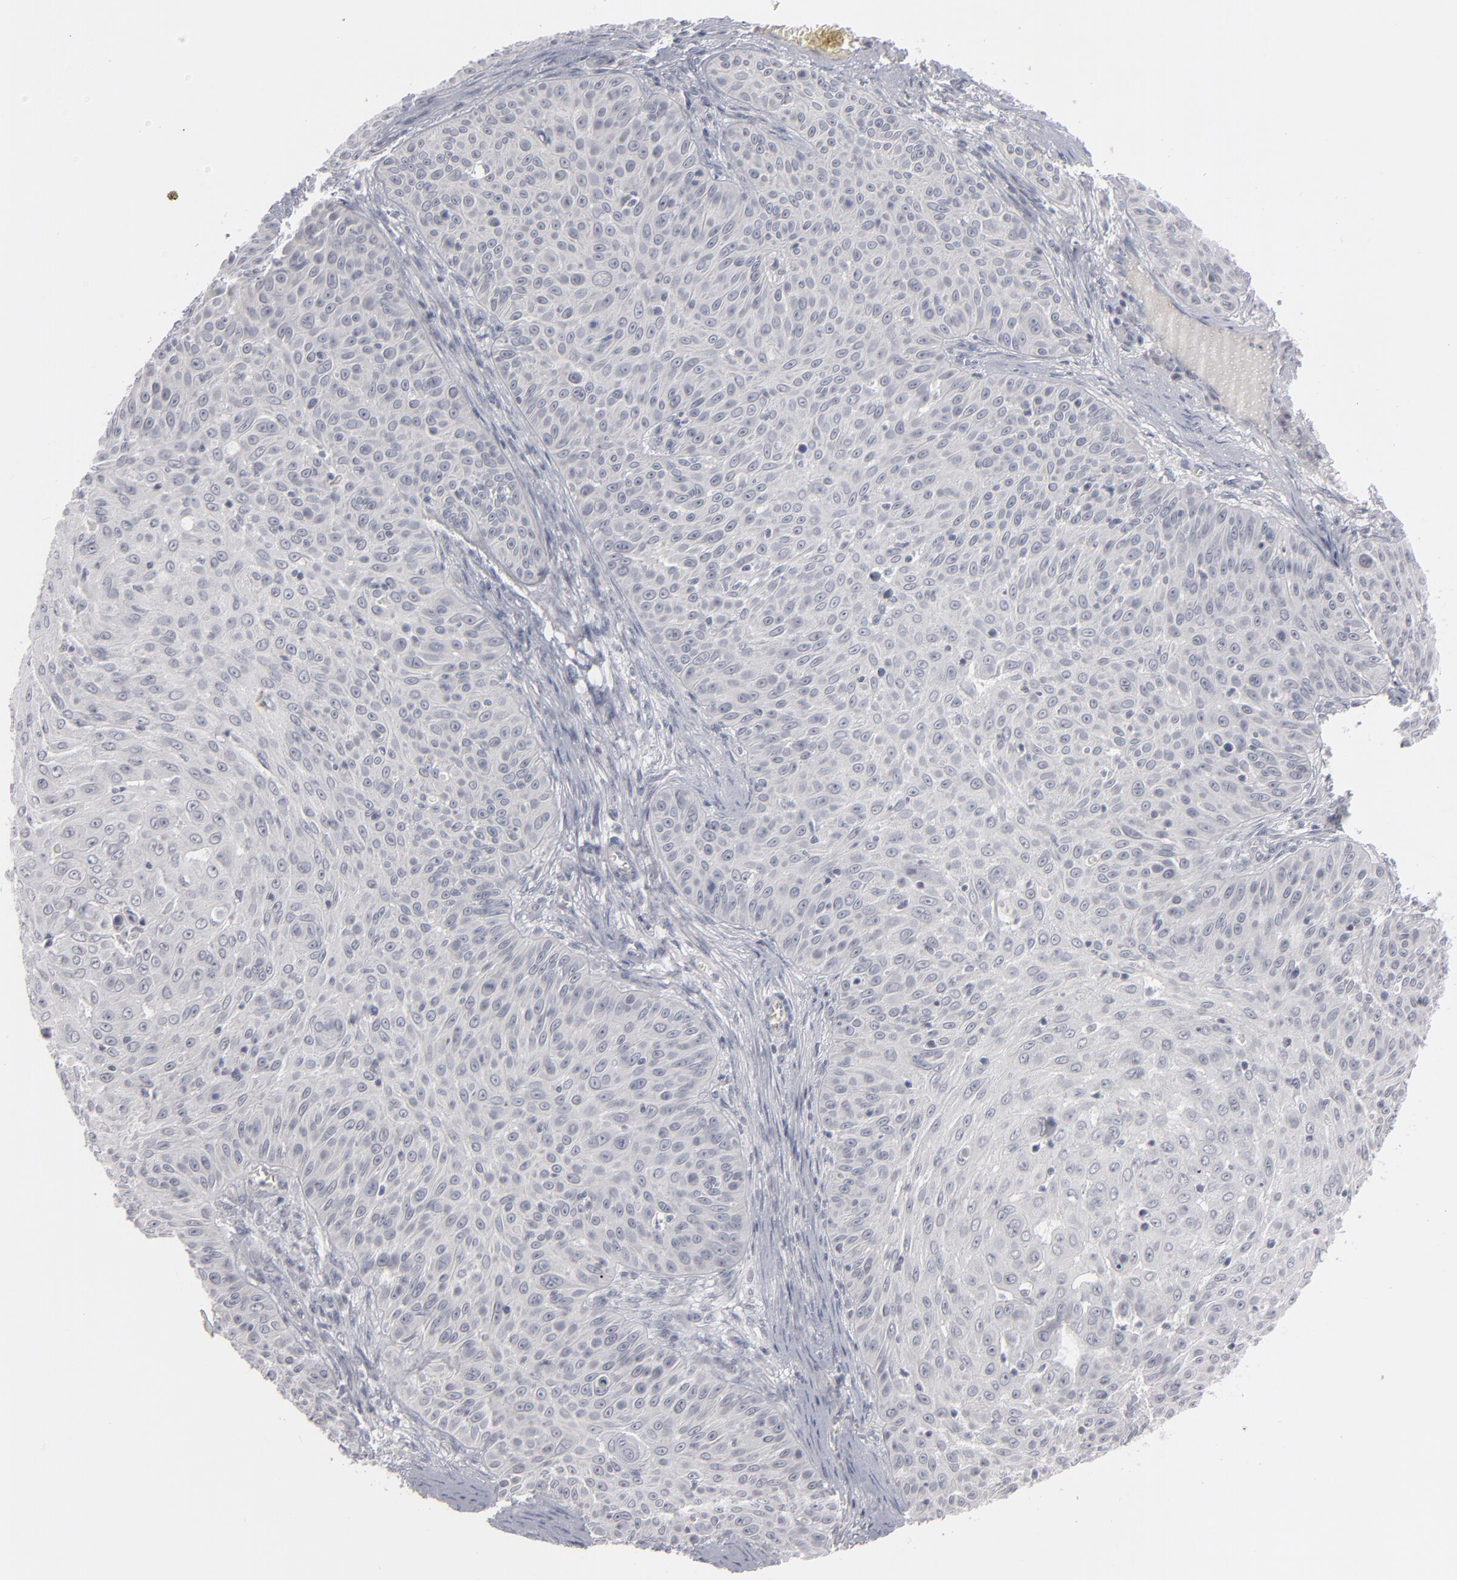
{"staining": {"intensity": "negative", "quantity": "none", "location": "none"}, "tissue": "skin cancer", "cell_type": "Tumor cells", "image_type": "cancer", "snomed": [{"axis": "morphology", "description": "Squamous cell carcinoma, NOS"}, {"axis": "topography", "description": "Skin"}], "caption": "A high-resolution micrograph shows immunohistochemistry (IHC) staining of skin cancer (squamous cell carcinoma), which exhibits no significant positivity in tumor cells.", "gene": "KIAA1210", "patient": {"sex": "male", "age": 82}}